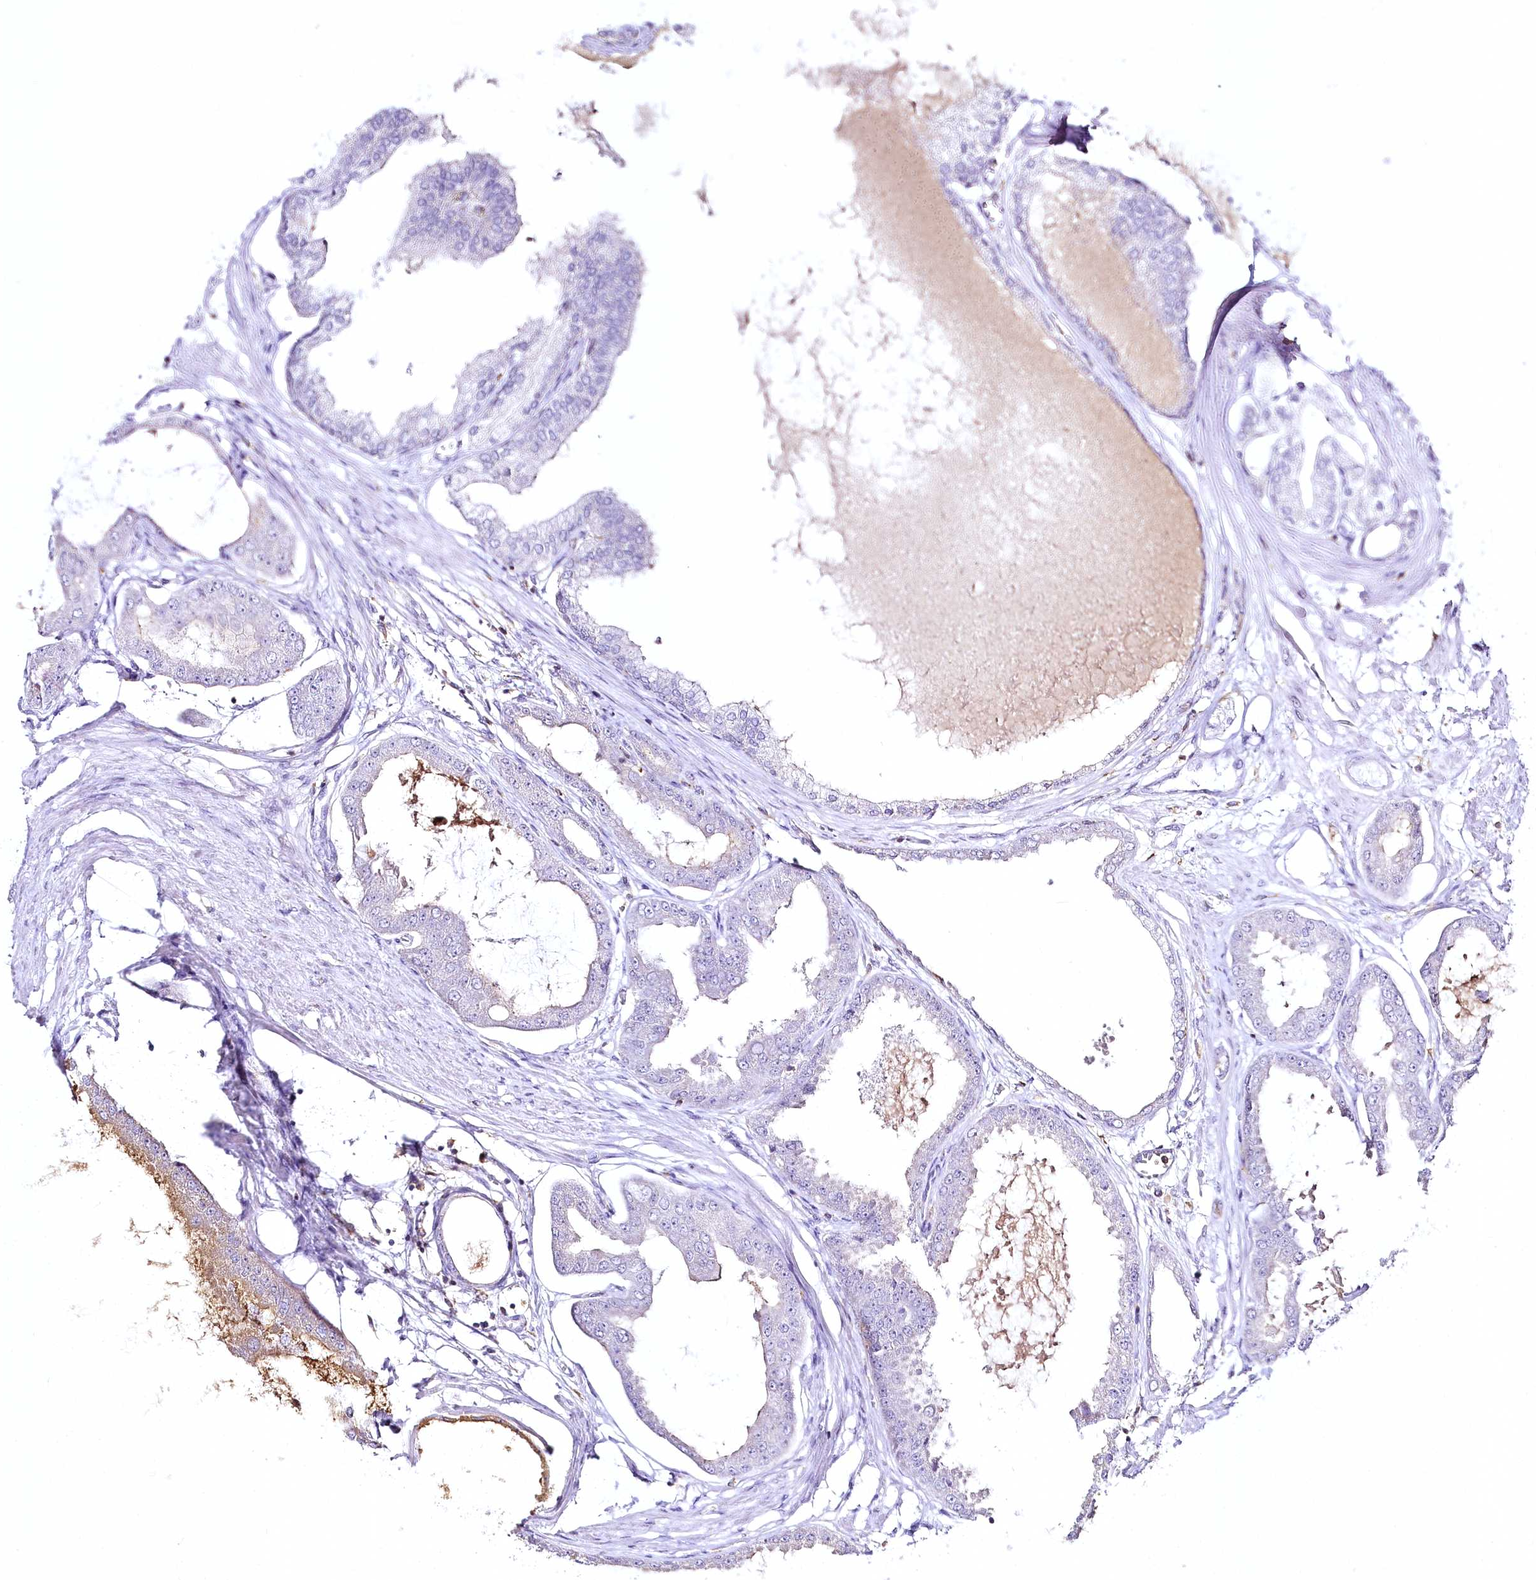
{"staining": {"intensity": "negative", "quantity": "none", "location": "none"}, "tissue": "prostate cancer", "cell_type": "Tumor cells", "image_type": "cancer", "snomed": [{"axis": "morphology", "description": "Adenocarcinoma, Low grade"}, {"axis": "topography", "description": "Prostate"}], "caption": "This is a image of immunohistochemistry staining of prostate cancer (adenocarcinoma (low-grade)), which shows no expression in tumor cells.", "gene": "DOCK2", "patient": {"sex": "male", "age": 63}}